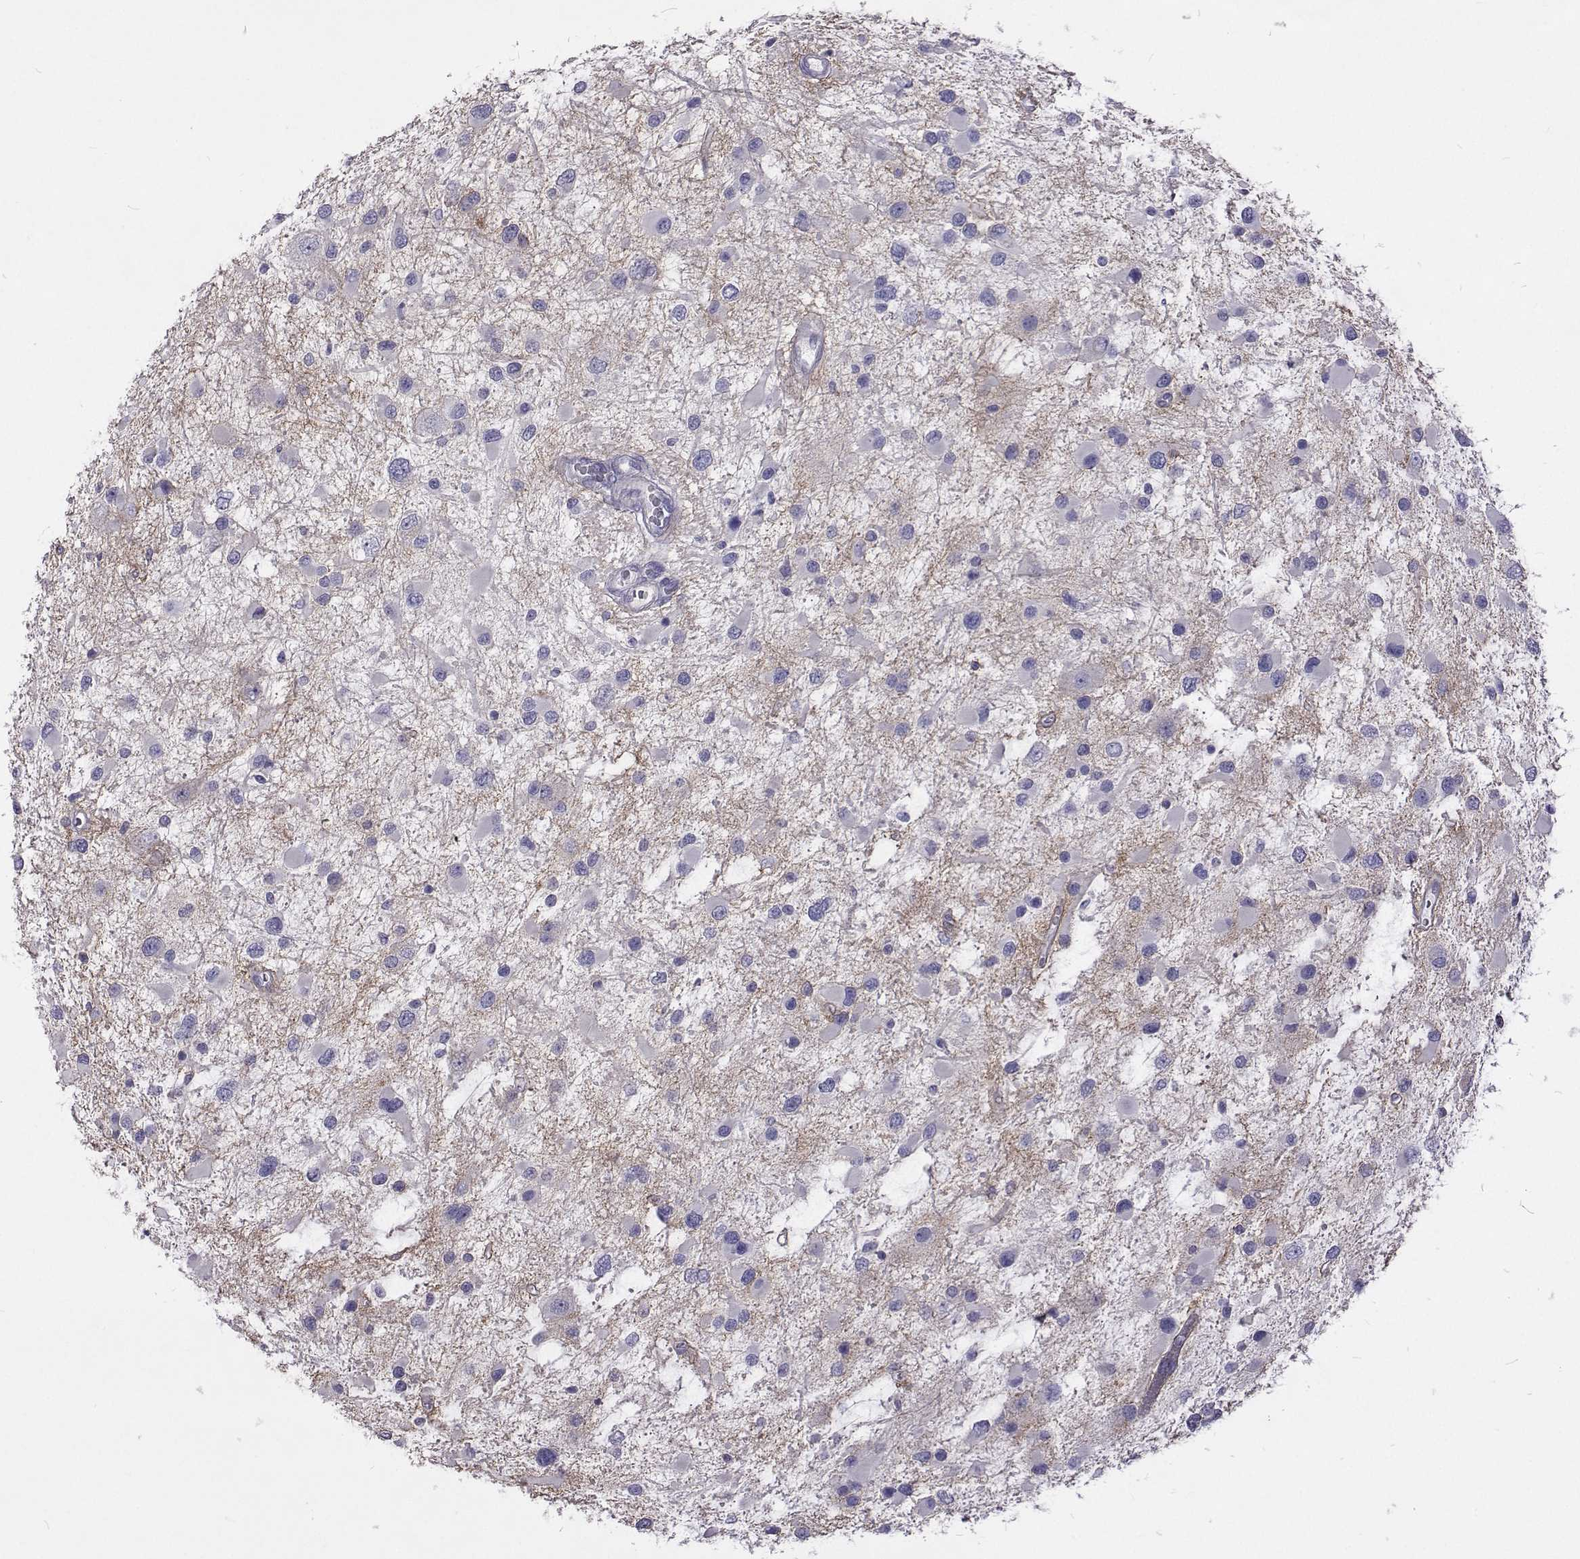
{"staining": {"intensity": "negative", "quantity": "none", "location": "none"}, "tissue": "glioma", "cell_type": "Tumor cells", "image_type": "cancer", "snomed": [{"axis": "morphology", "description": "Glioma, malignant, Low grade"}, {"axis": "topography", "description": "Brain"}], "caption": "DAB (3,3'-diaminobenzidine) immunohistochemical staining of human glioma reveals no significant staining in tumor cells. Brightfield microscopy of immunohistochemistry (IHC) stained with DAB (brown) and hematoxylin (blue), captured at high magnification.", "gene": "NPR3", "patient": {"sex": "female", "age": 32}}